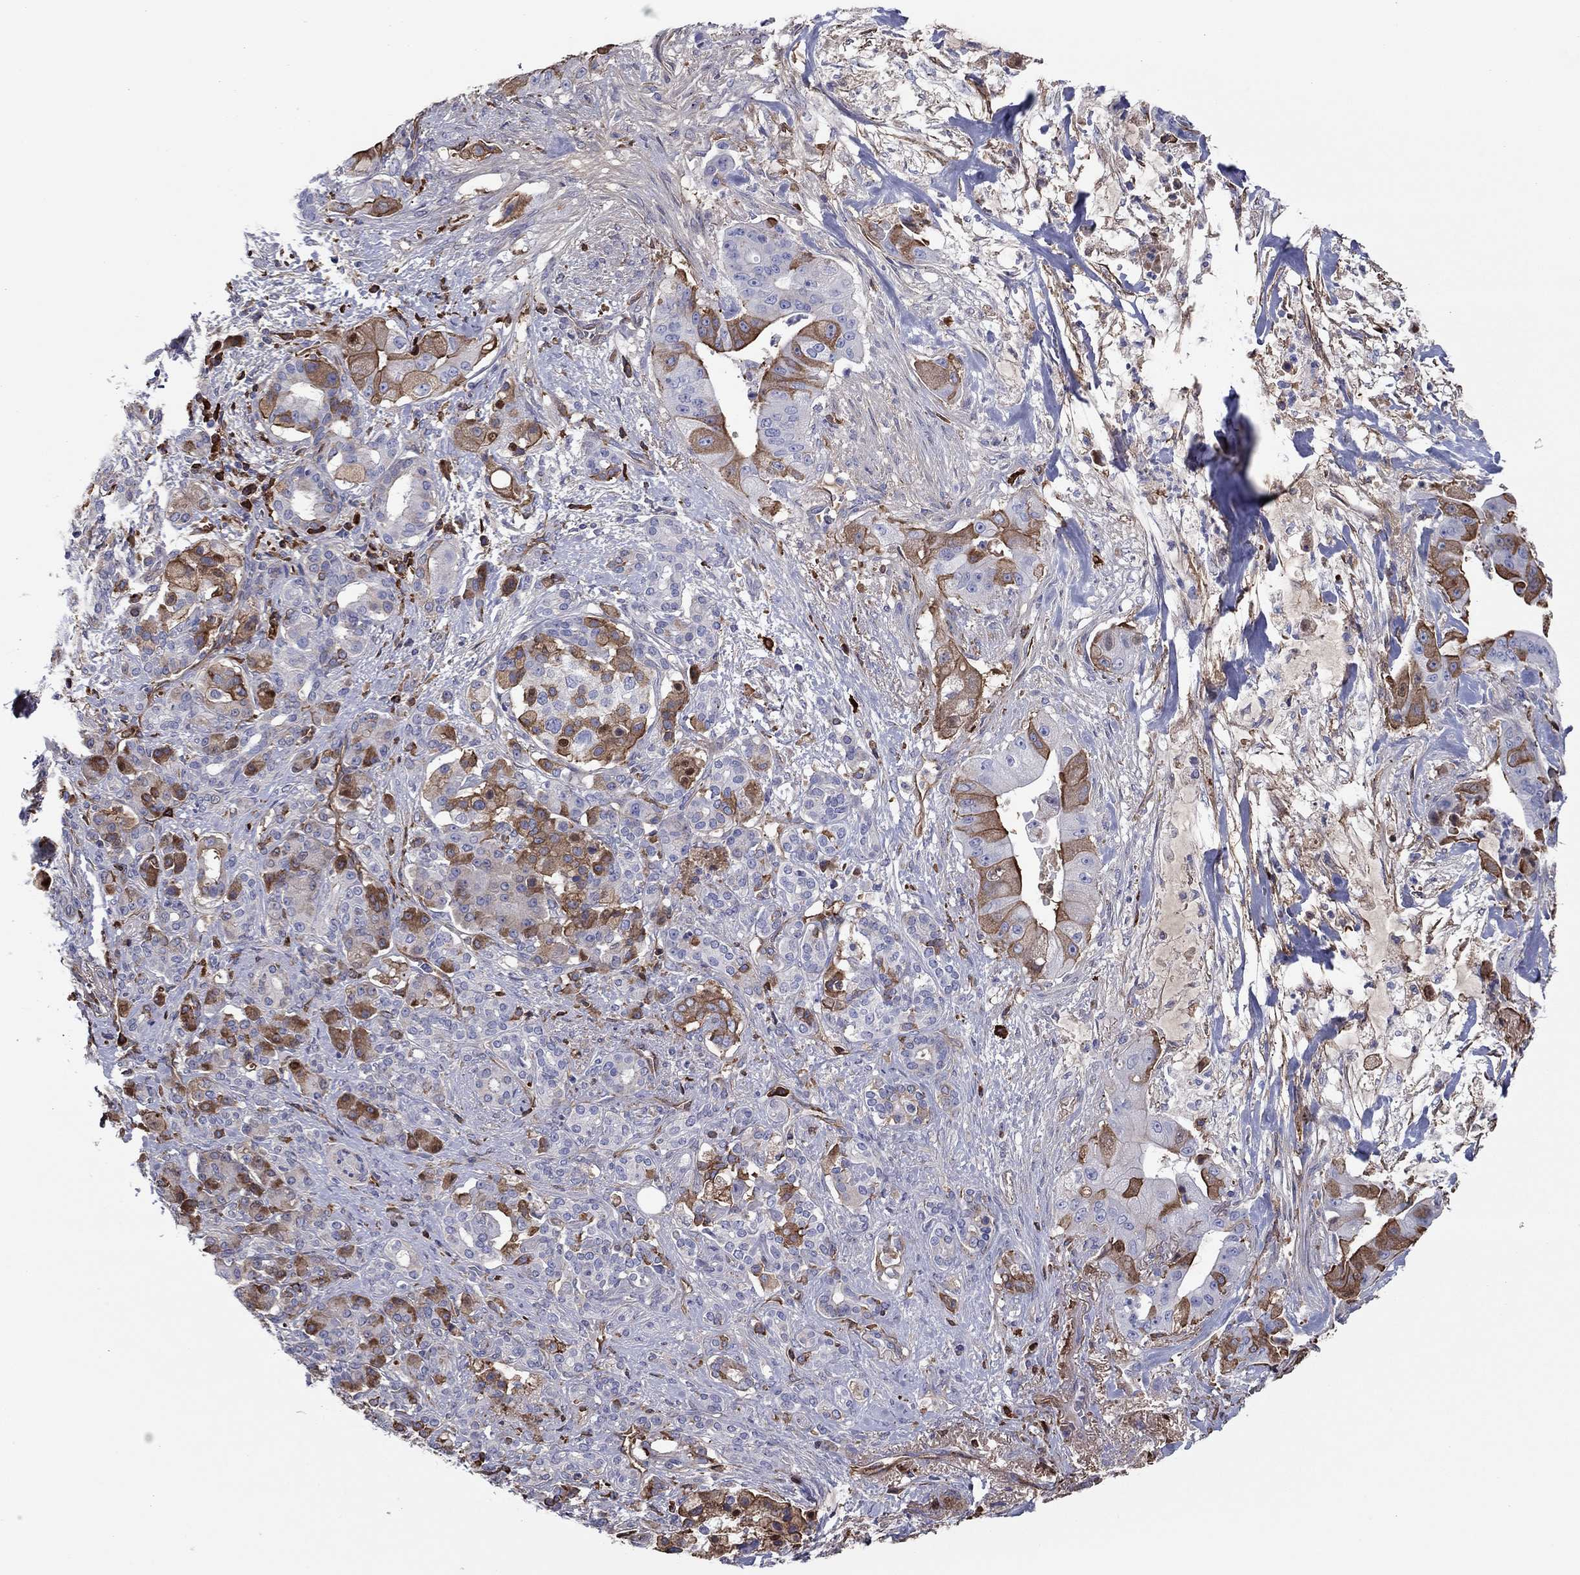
{"staining": {"intensity": "moderate", "quantity": "25%-75%", "location": "cytoplasmic/membranous"}, "tissue": "pancreatic cancer", "cell_type": "Tumor cells", "image_type": "cancer", "snomed": [{"axis": "morphology", "description": "Normal tissue, NOS"}, {"axis": "morphology", "description": "Inflammation, NOS"}, {"axis": "morphology", "description": "Adenocarcinoma, NOS"}, {"axis": "topography", "description": "Pancreas"}], "caption": "Immunohistochemistry photomicrograph of neoplastic tissue: human pancreatic adenocarcinoma stained using immunohistochemistry displays medium levels of moderate protein expression localized specifically in the cytoplasmic/membranous of tumor cells, appearing as a cytoplasmic/membranous brown color.", "gene": "HPX", "patient": {"sex": "male", "age": 57}}